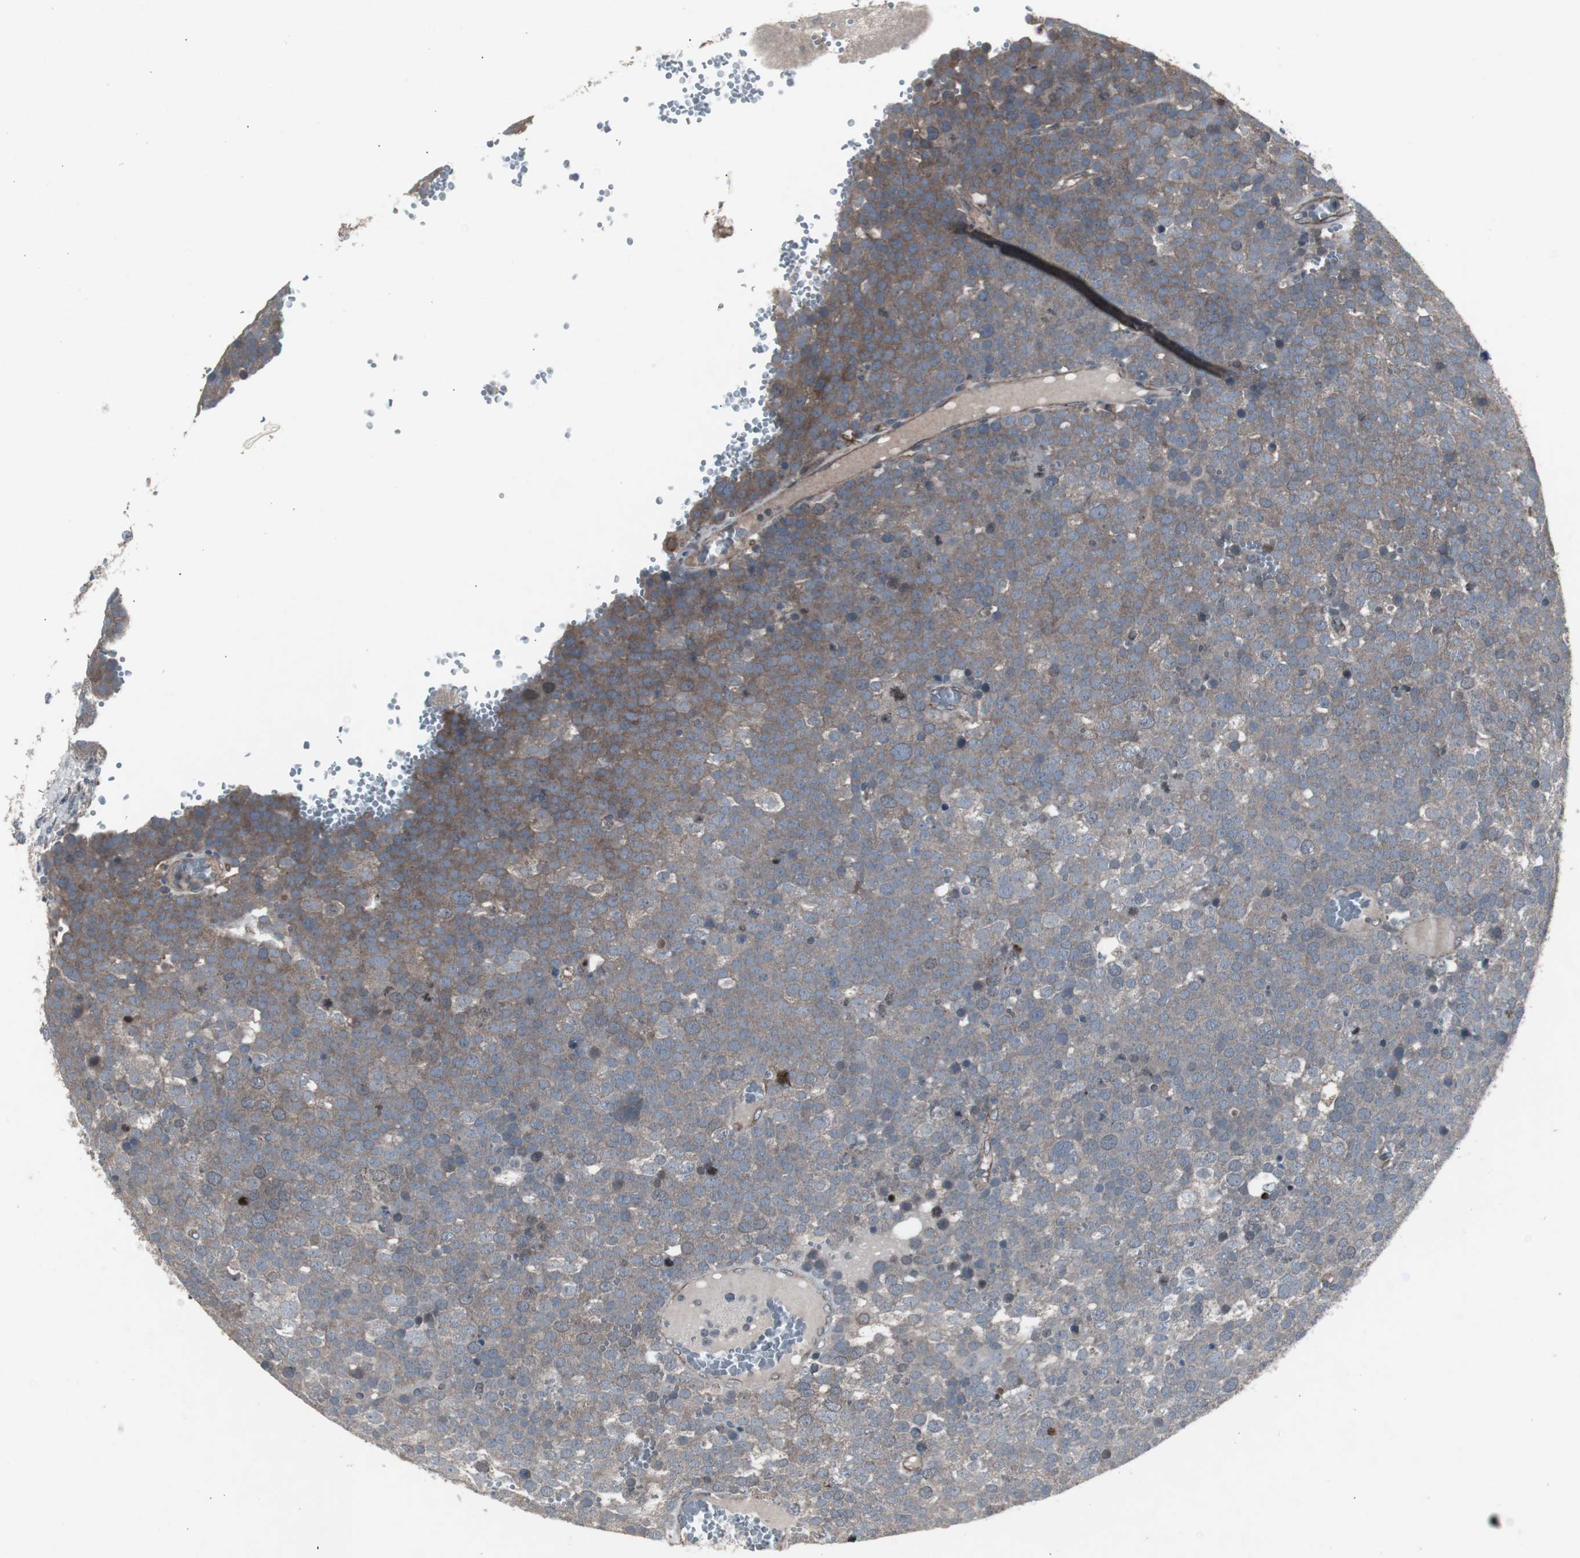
{"staining": {"intensity": "weak", "quantity": "25%-75%", "location": "cytoplasmic/membranous"}, "tissue": "testis cancer", "cell_type": "Tumor cells", "image_type": "cancer", "snomed": [{"axis": "morphology", "description": "Seminoma, NOS"}, {"axis": "topography", "description": "Testis"}], "caption": "Immunohistochemistry (DAB (3,3'-diaminobenzidine)) staining of human testis cancer exhibits weak cytoplasmic/membranous protein expression in about 25%-75% of tumor cells.", "gene": "SSTR2", "patient": {"sex": "male", "age": 71}}